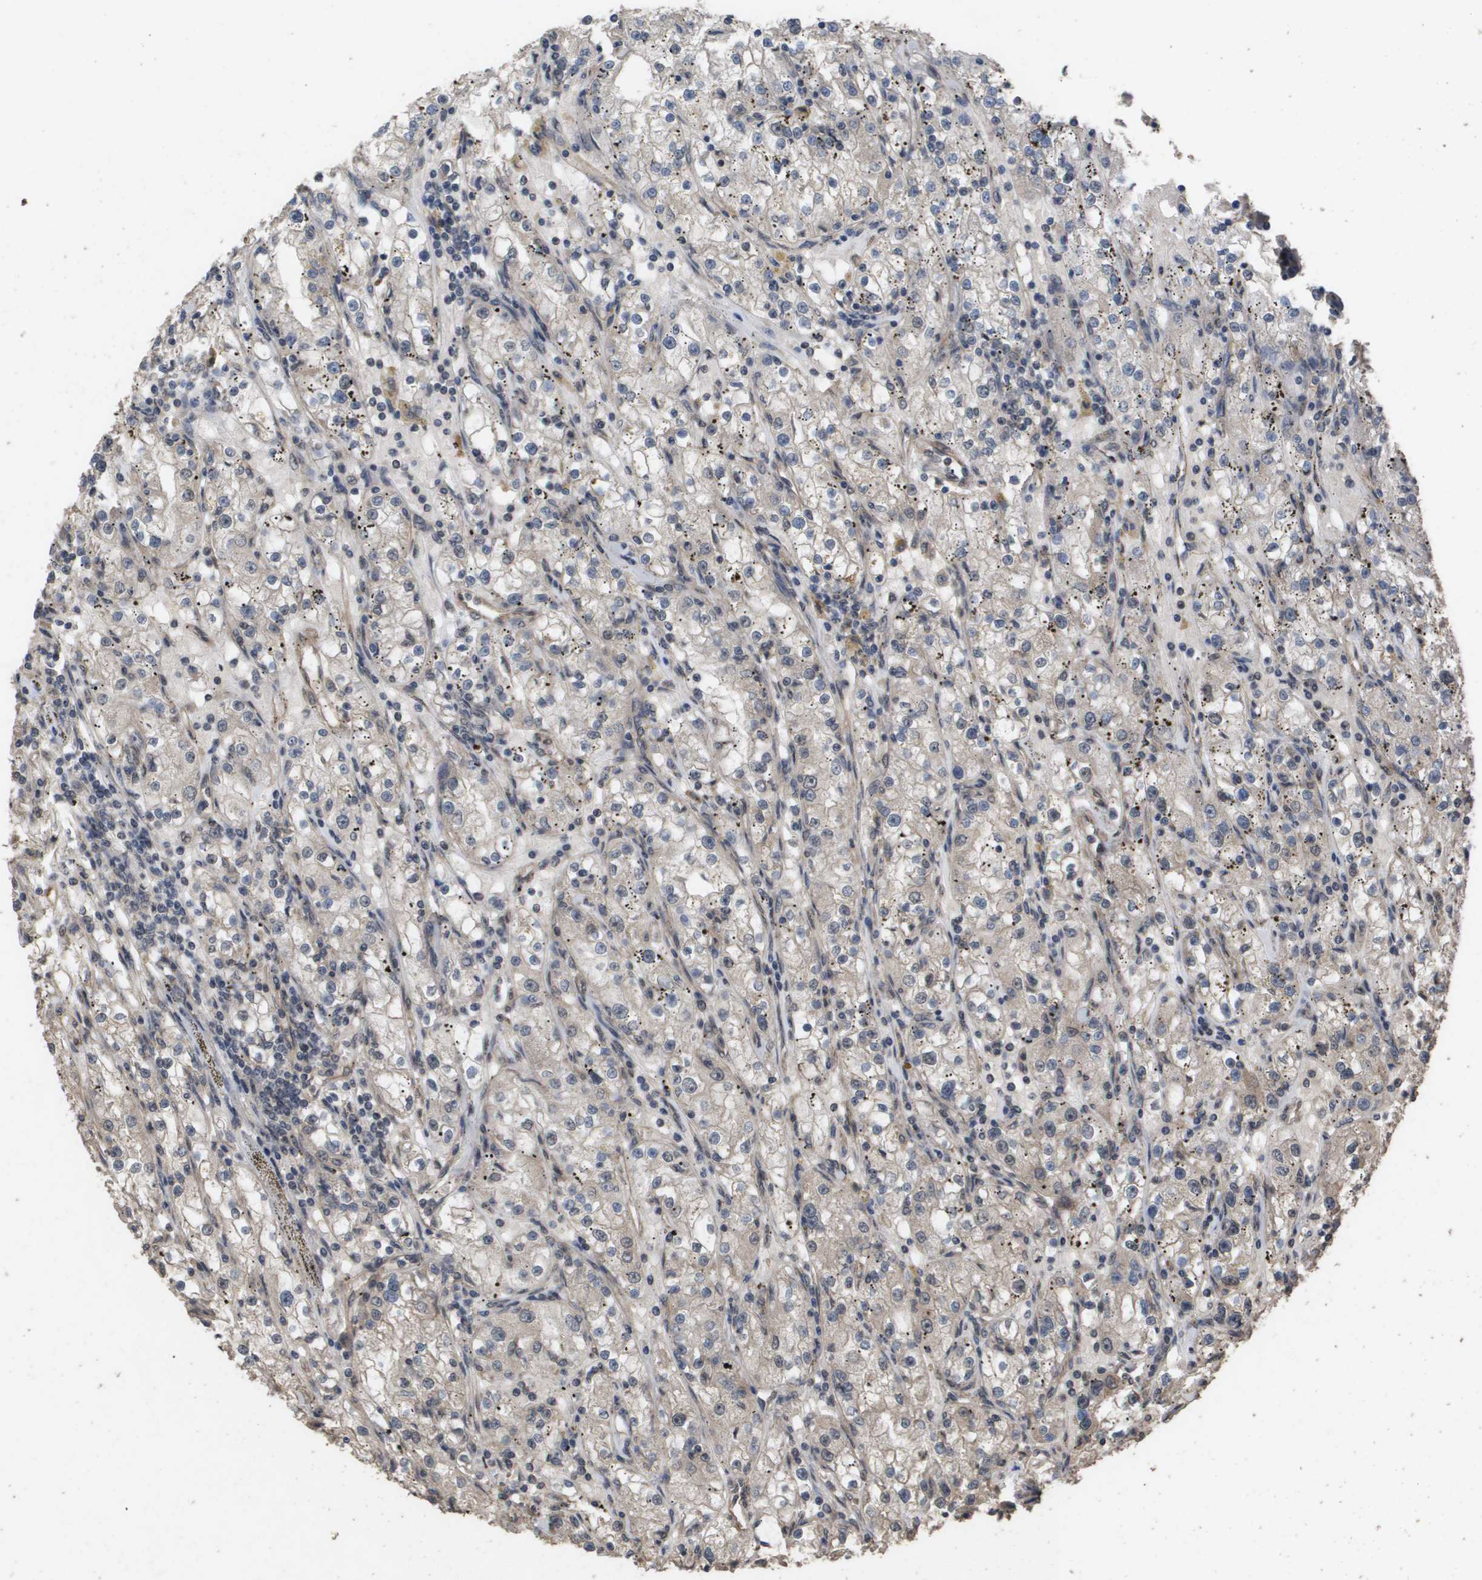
{"staining": {"intensity": "weak", "quantity": "25%-75%", "location": "cytoplasmic/membranous"}, "tissue": "renal cancer", "cell_type": "Tumor cells", "image_type": "cancer", "snomed": [{"axis": "morphology", "description": "Adenocarcinoma, NOS"}, {"axis": "topography", "description": "Kidney"}], "caption": "Human renal cancer (adenocarcinoma) stained for a protein (brown) demonstrates weak cytoplasmic/membranous positive positivity in about 25%-75% of tumor cells.", "gene": "CUL5", "patient": {"sex": "male", "age": 56}}